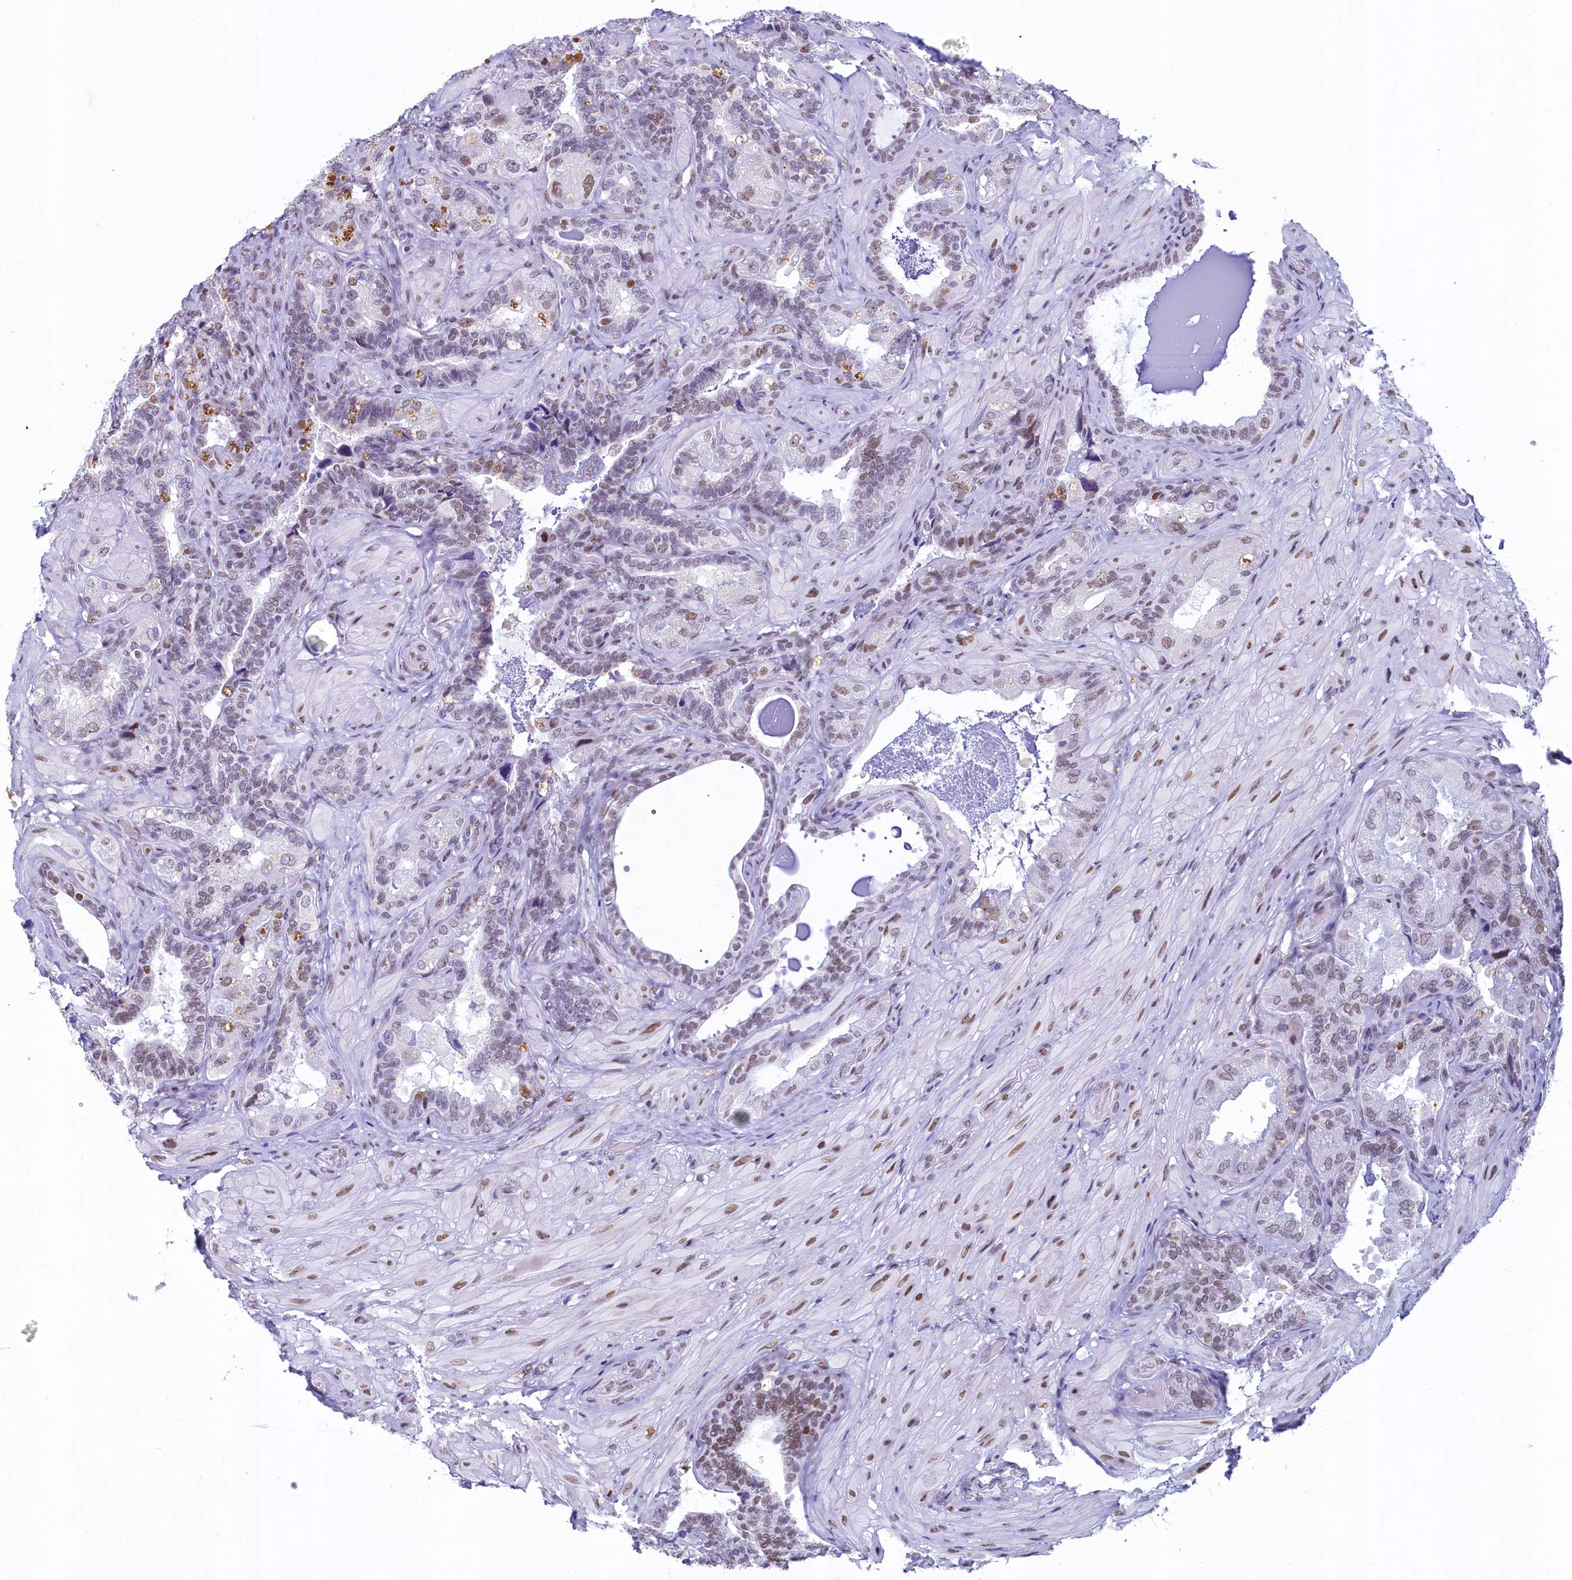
{"staining": {"intensity": "weak", "quantity": "25%-75%", "location": "nuclear"}, "tissue": "seminal vesicle", "cell_type": "Glandular cells", "image_type": "normal", "snomed": [{"axis": "morphology", "description": "Normal tissue, NOS"}, {"axis": "topography", "description": "Prostate and seminal vesicle, NOS"}, {"axis": "topography", "description": "Prostate"}, {"axis": "topography", "description": "Seminal veicle"}], "caption": "Immunohistochemical staining of normal seminal vesicle displays low levels of weak nuclear expression in about 25%-75% of glandular cells.", "gene": "SUGP2", "patient": {"sex": "male", "age": 67}}